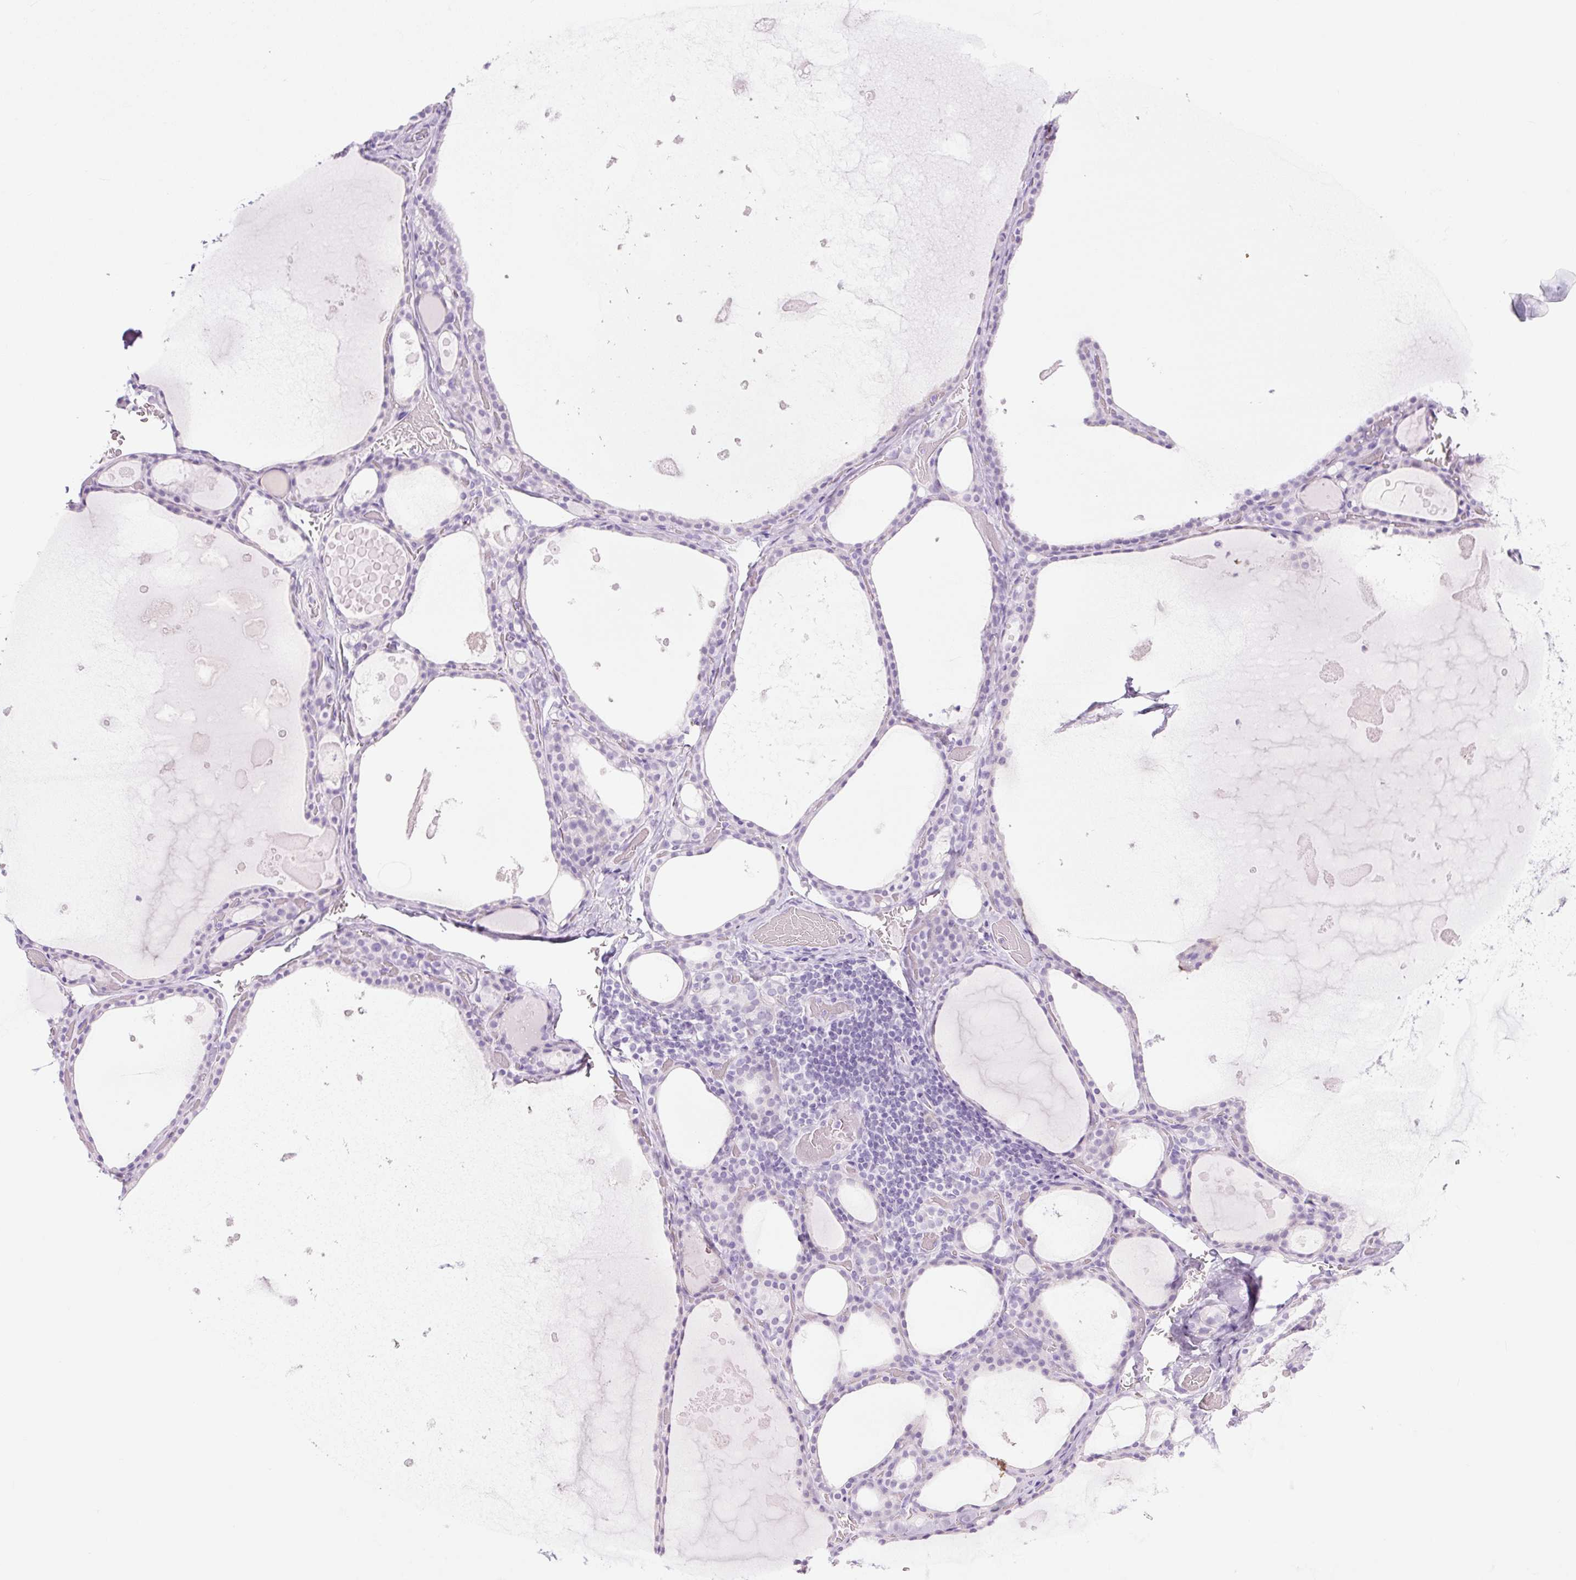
{"staining": {"intensity": "negative", "quantity": "none", "location": "none"}, "tissue": "thyroid gland", "cell_type": "Glandular cells", "image_type": "normal", "snomed": [{"axis": "morphology", "description": "Normal tissue, NOS"}, {"axis": "topography", "description": "Thyroid gland"}], "caption": "IHC of normal thyroid gland demonstrates no staining in glandular cells.", "gene": "TFF2", "patient": {"sex": "male", "age": 56}}